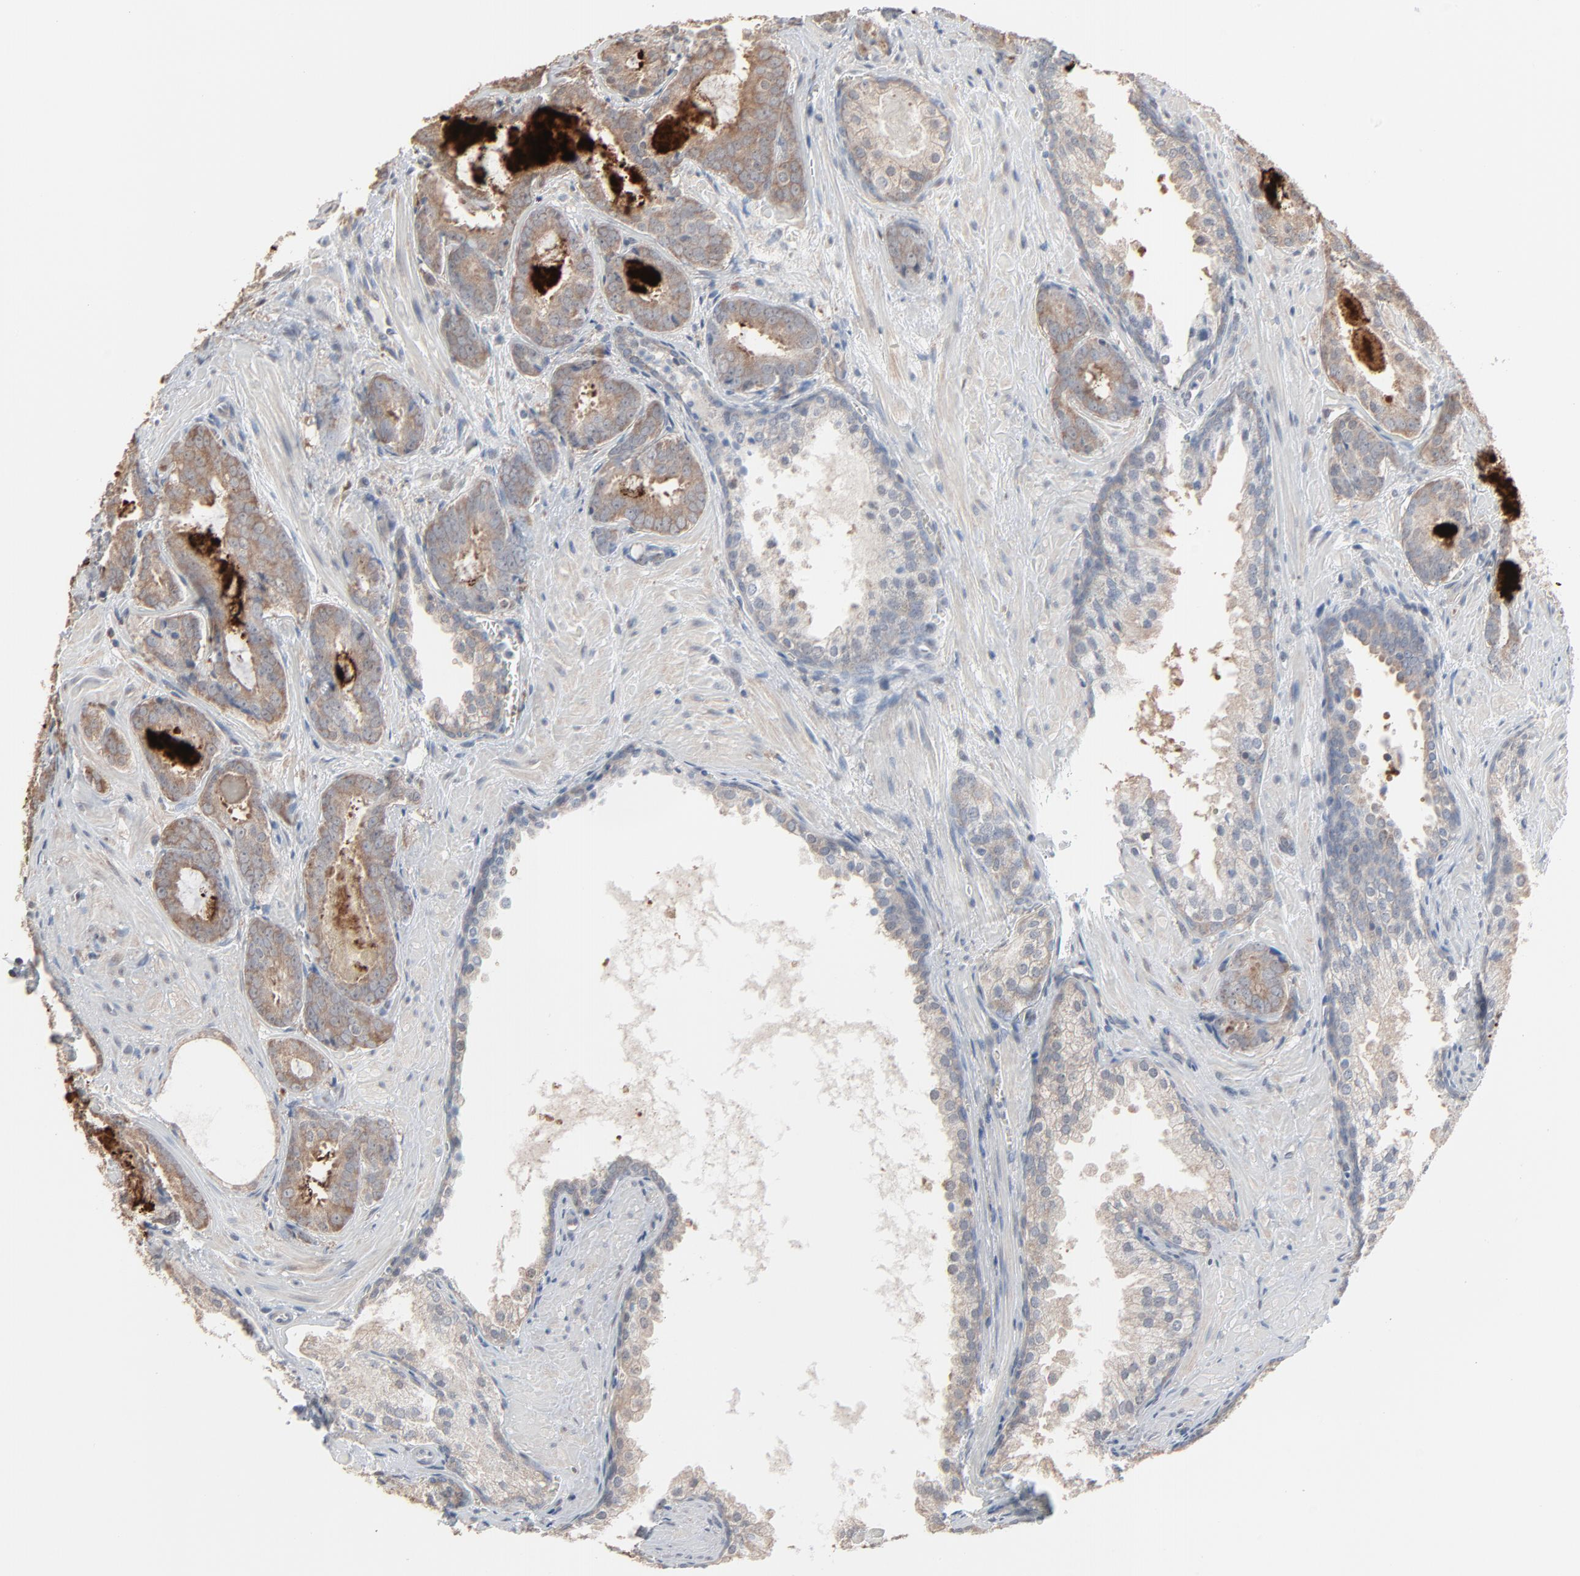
{"staining": {"intensity": "weak", "quantity": ">75%", "location": "cytoplasmic/membranous"}, "tissue": "prostate cancer", "cell_type": "Tumor cells", "image_type": "cancer", "snomed": [{"axis": "morphology", "description": "Adenocarcinoma, Medium grade"}, {"axis": "topography", "description": "Prostate"}], "caption": "A brown stain labels weak cytoplasmic/membranous staining of a protein in prostate cancer (adenocarcinoma (medium-grade)) tumor cells.", "gene": "CCT5", "patient": {"sex": "male", "age": 64}}